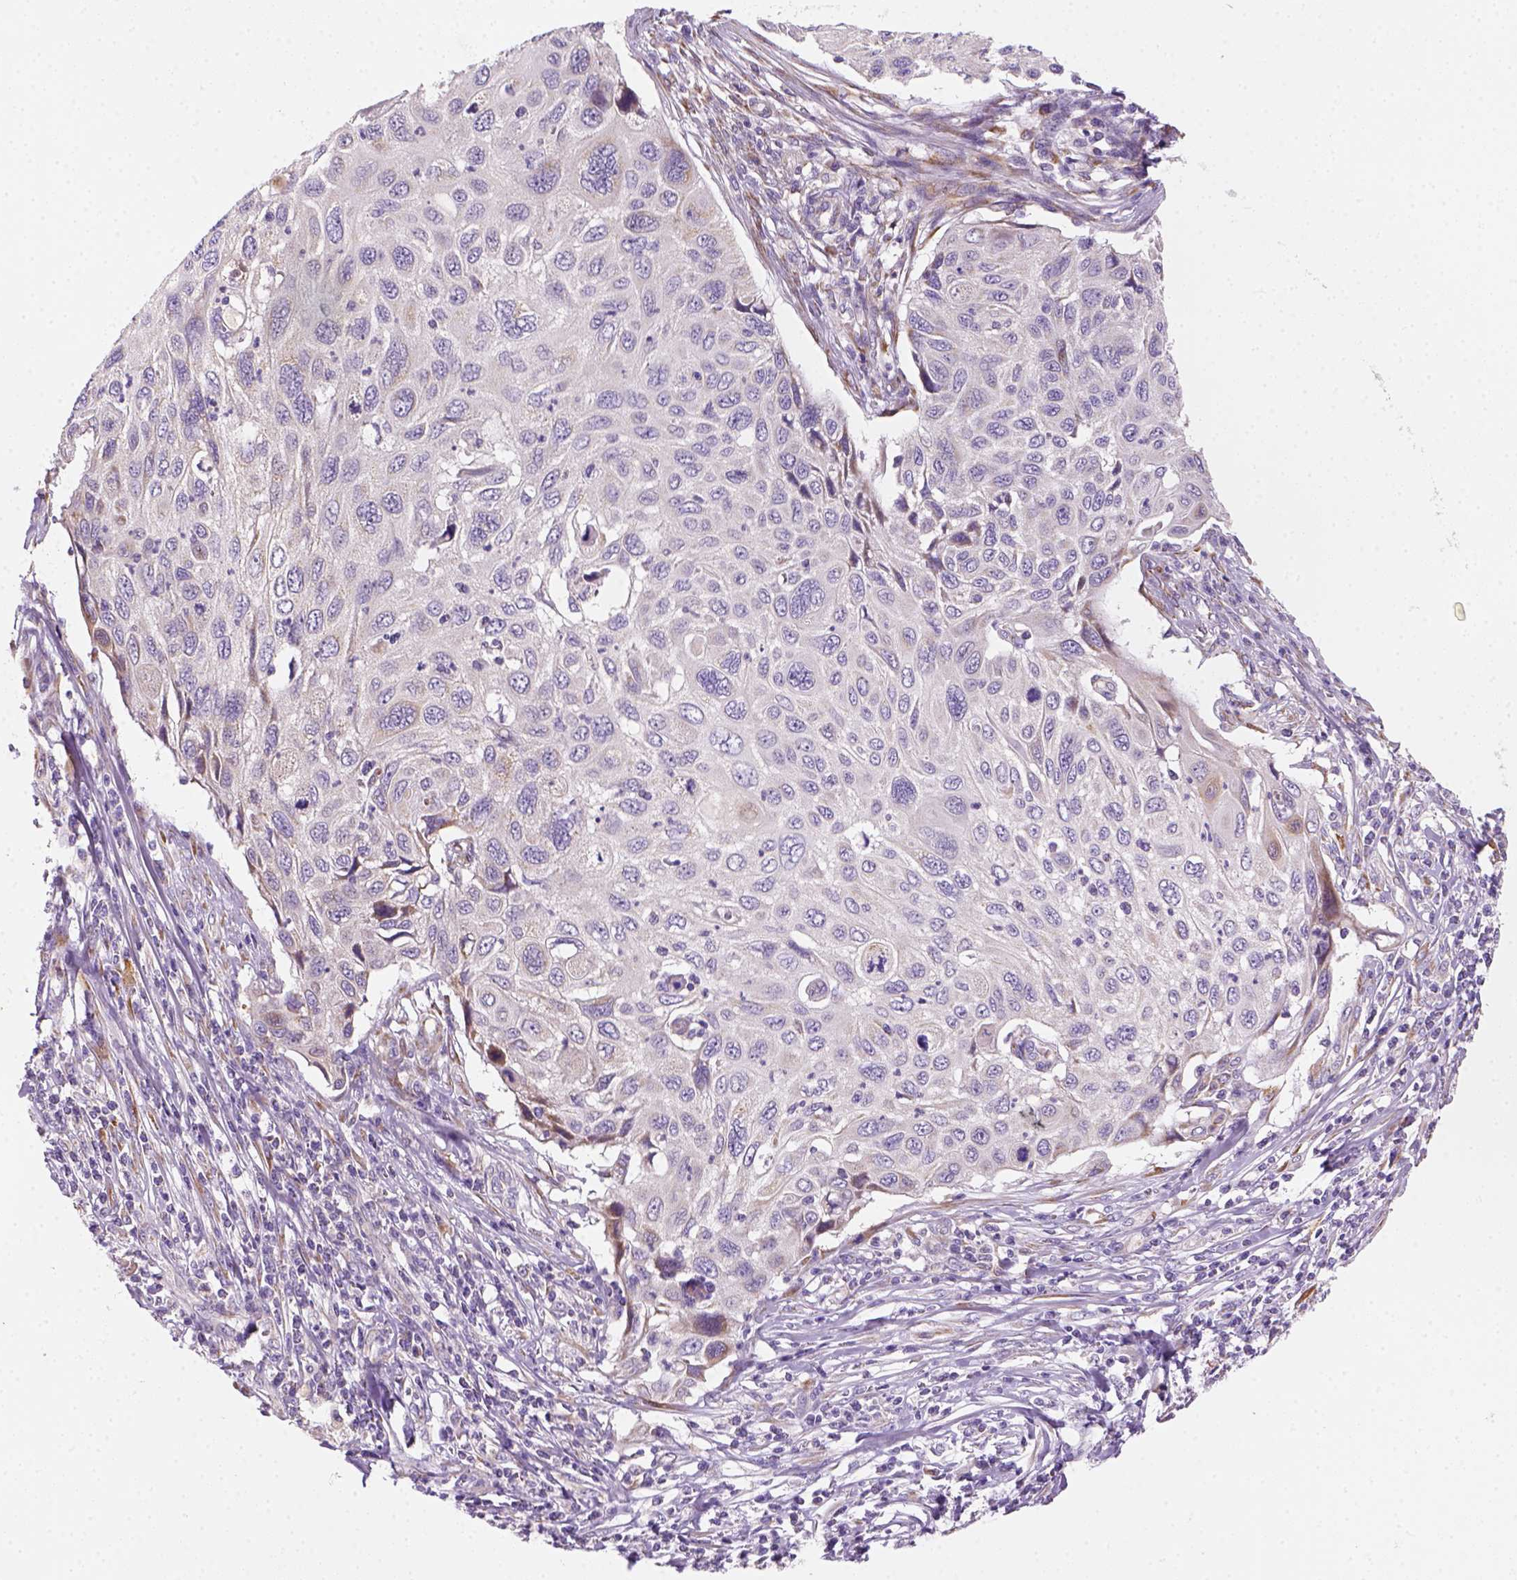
{"staining": {"intensity": "negative", "quantity": "none", "location": "none"}, "tissue": "cervical cancer", "cell_type": "Tumor cells", "image_type": "cancer", "snomed": [{"axis": "morphology", "description": "Squamous cell carcinoma, NOS"}, {"axis": "topography", "description": "Cervix"}], "caption": "An immunohistochemistry image of cervical cancer (squamous cell carcinoma) is shown. There is no staining in tumor cells of cervical cancer (squamous cell carcinoma). (Immunohistochemistry (ihc), brightfield microscopy, high magnification).", "gene": "CES2", "patient": {"sex": "female", "age": 70}}